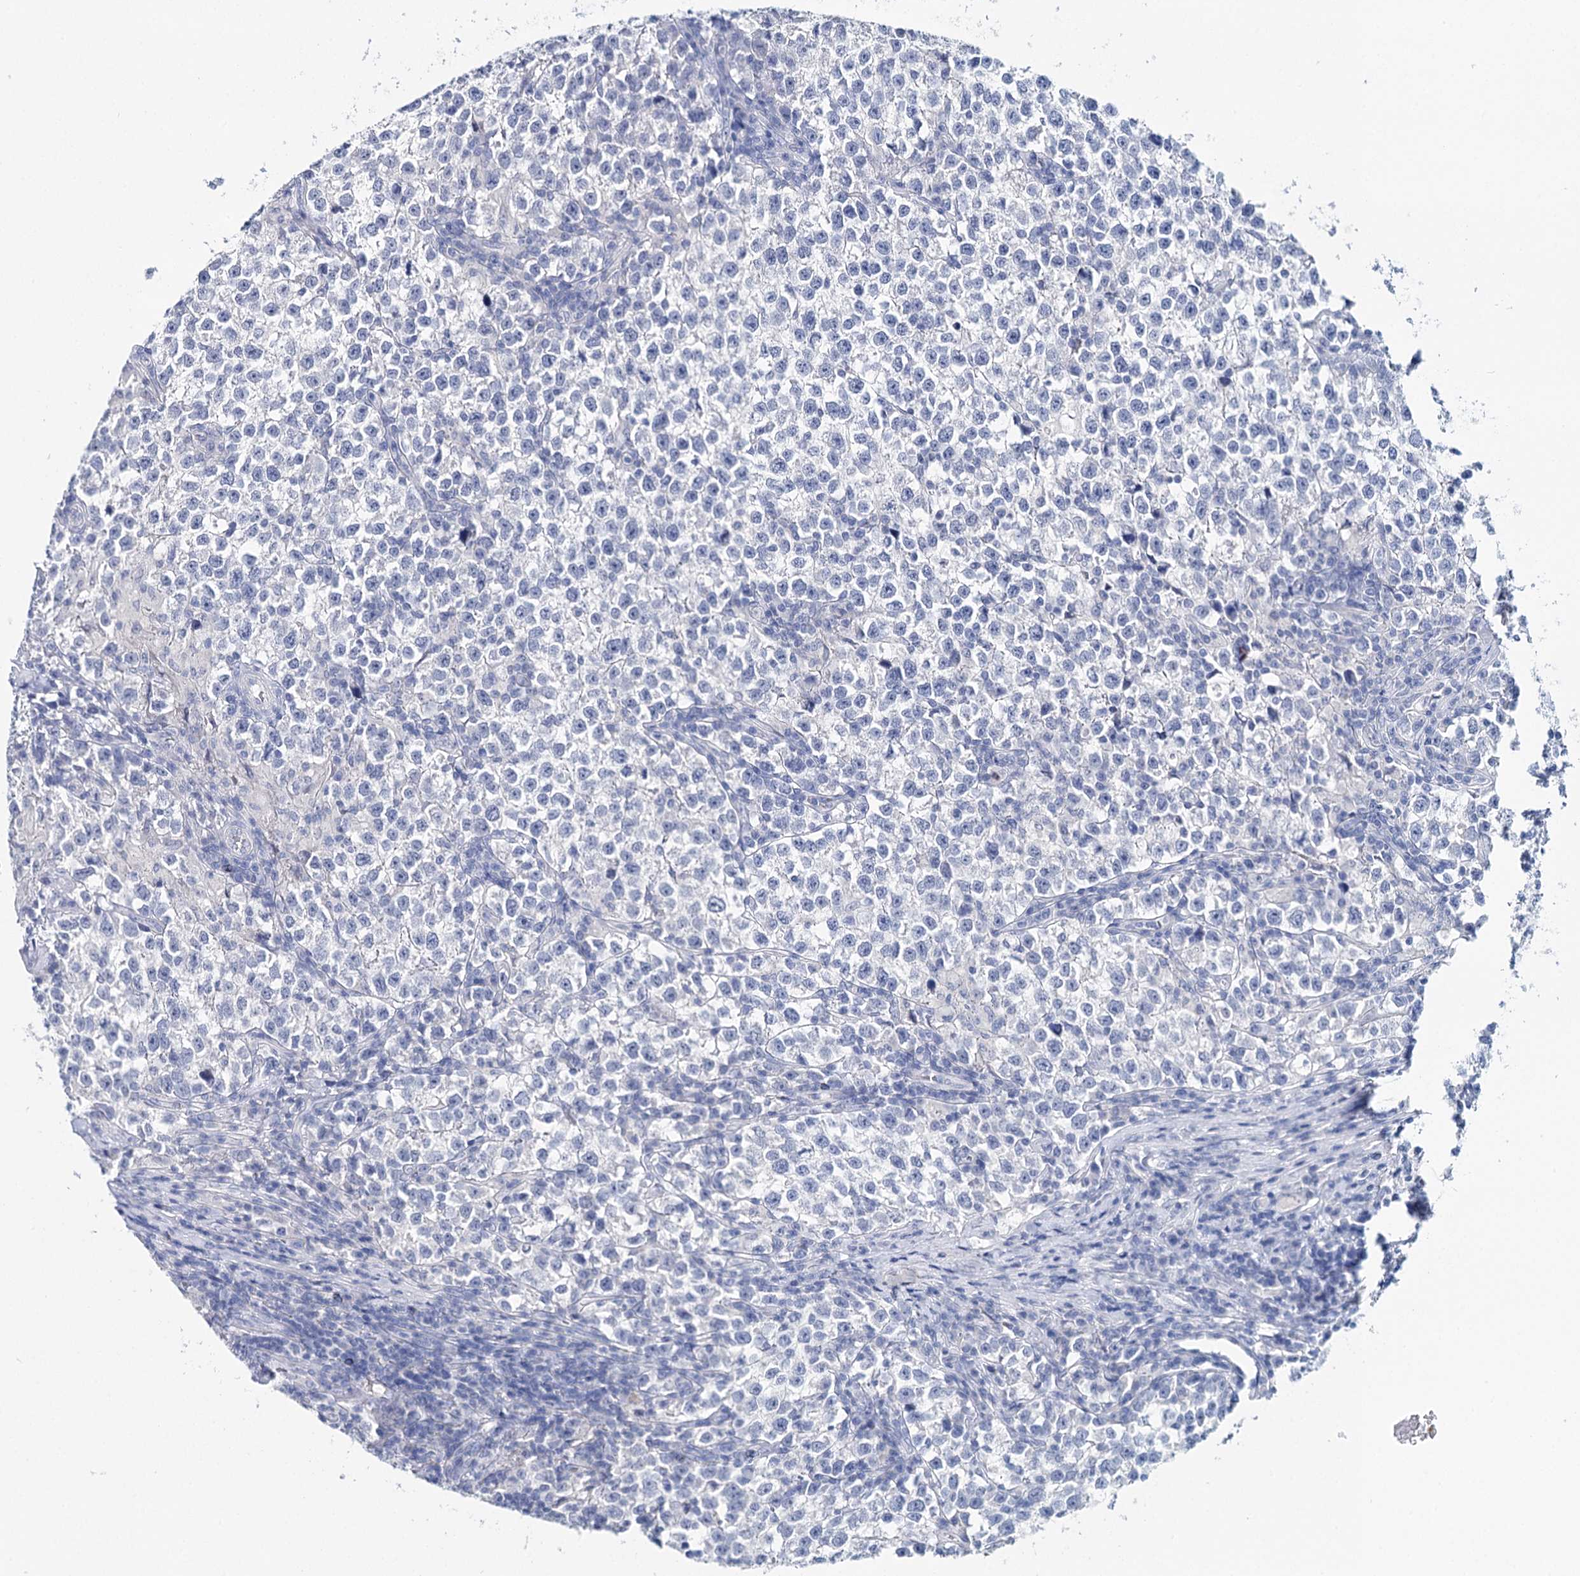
{"staining": {"intensity": "negative", "quantity": "none", "location": "none"}, "tissue": "testis cancer", "cell_type": "Tumor cells", "image_type": "cancer", "snomed": [{"axis": "morphology", "description": "Normal tissue, NOS"}, {"axis": "morphology", "description": "Seminoma, NOS"}, {"axis": "topography", "description": "Testis"}], "caption": "Photomicrograph shows no protein staining in tumor cells of testis cancer (seminoma) tissue.", "gene": "CEACAM8", "patient": {"sex": "male", "age": 43}}